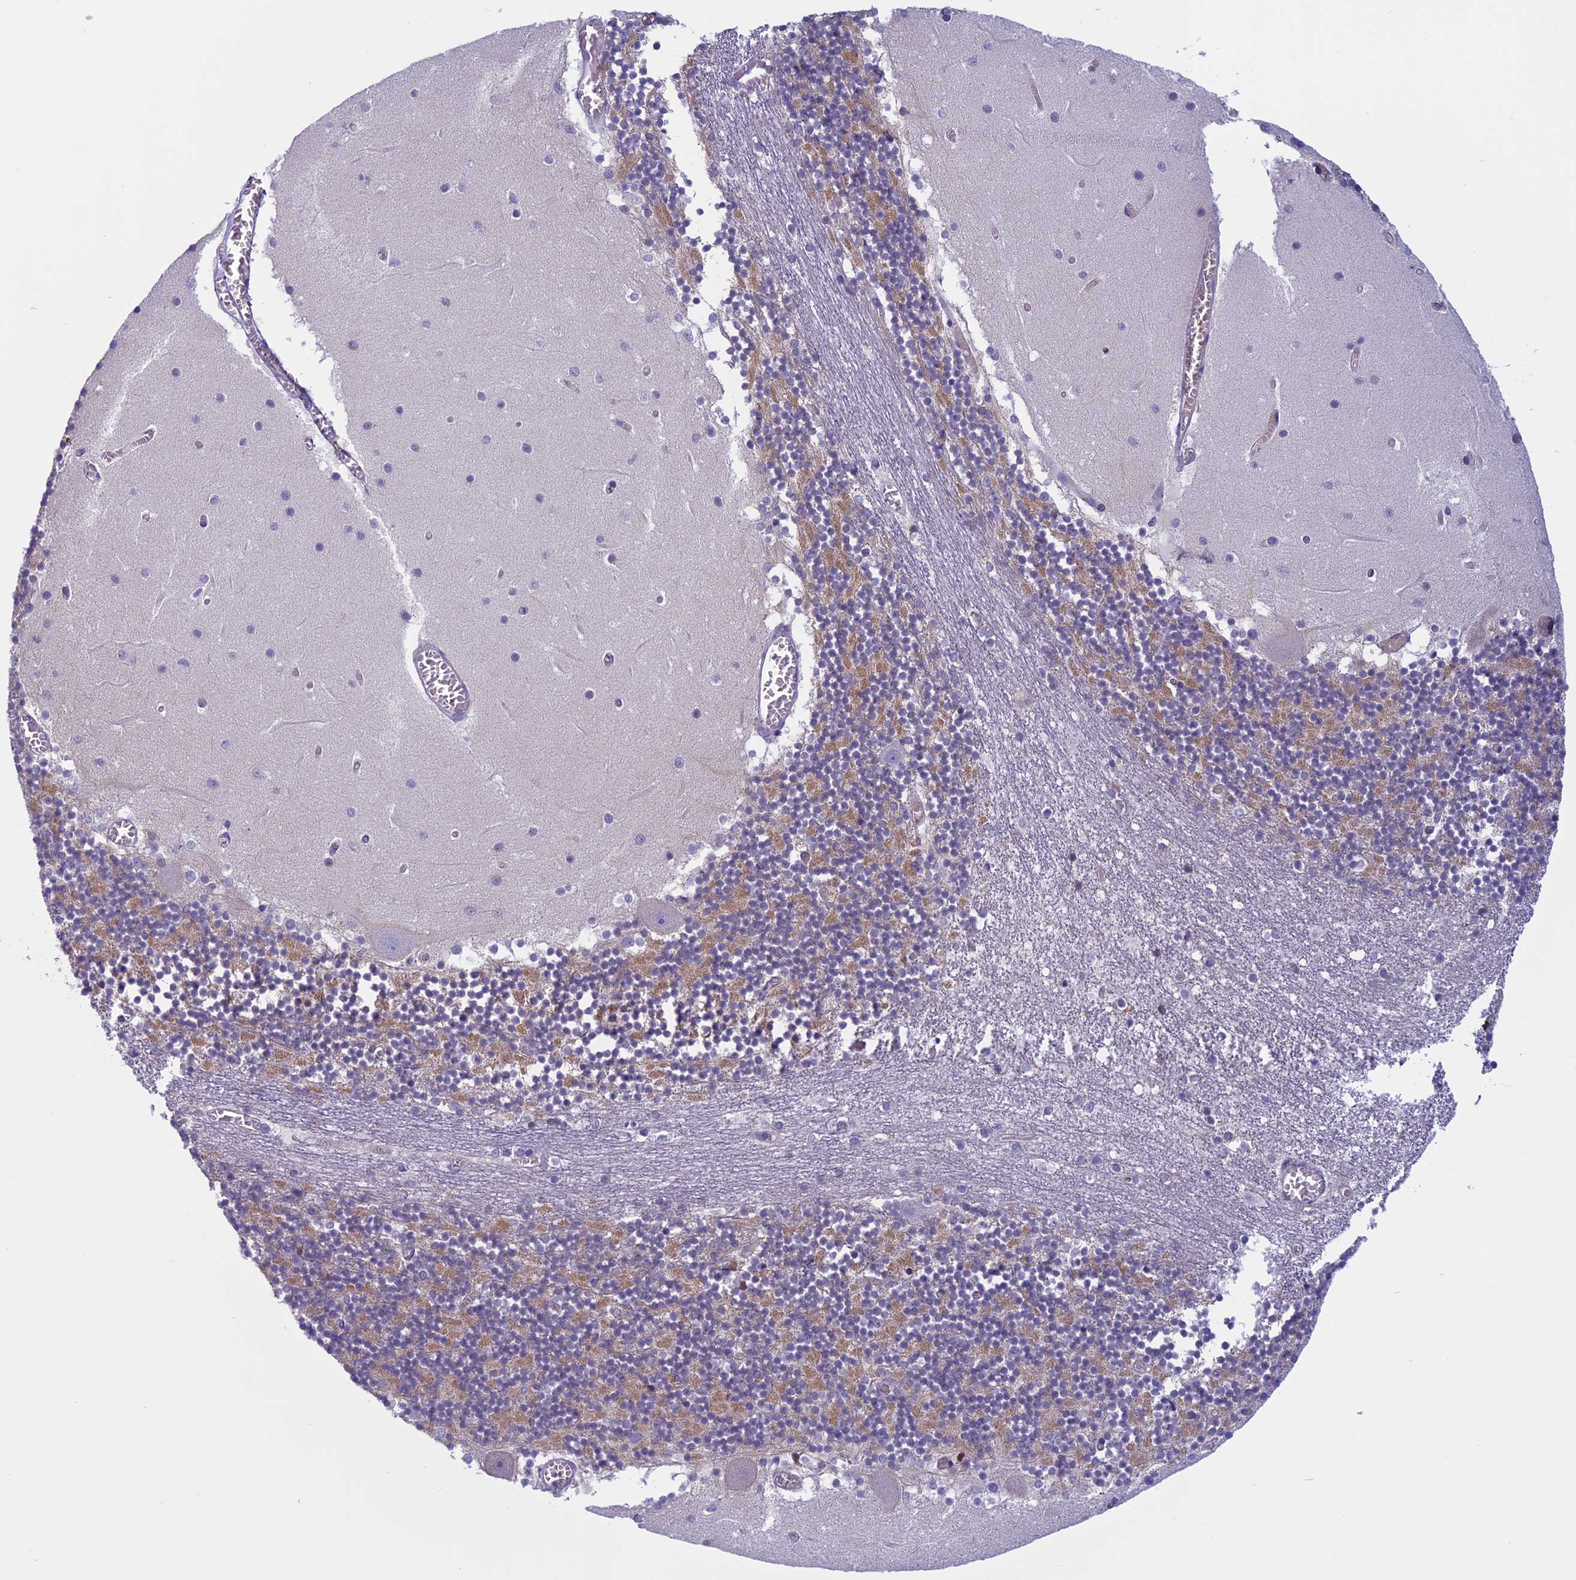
{"staining": {"intensity": "weak", "quantity": "<25%", "location": "cytoplasmic/membranous"}, "tissue": "cerebellum", "cell_type": "Cells in granular layer", "image_type": "normal", "snomed": [{"axis": "morphology", "description": "Normal tissue, NOS"}, {"axis": "topography", "description": "Cerebellum"}], "caption": "The IHC histopathology image has no significant staining in cells in granular layer of cerebellum.", "gene": "ANGPTL2", "patient": {"sex": "female", "age": 28}}